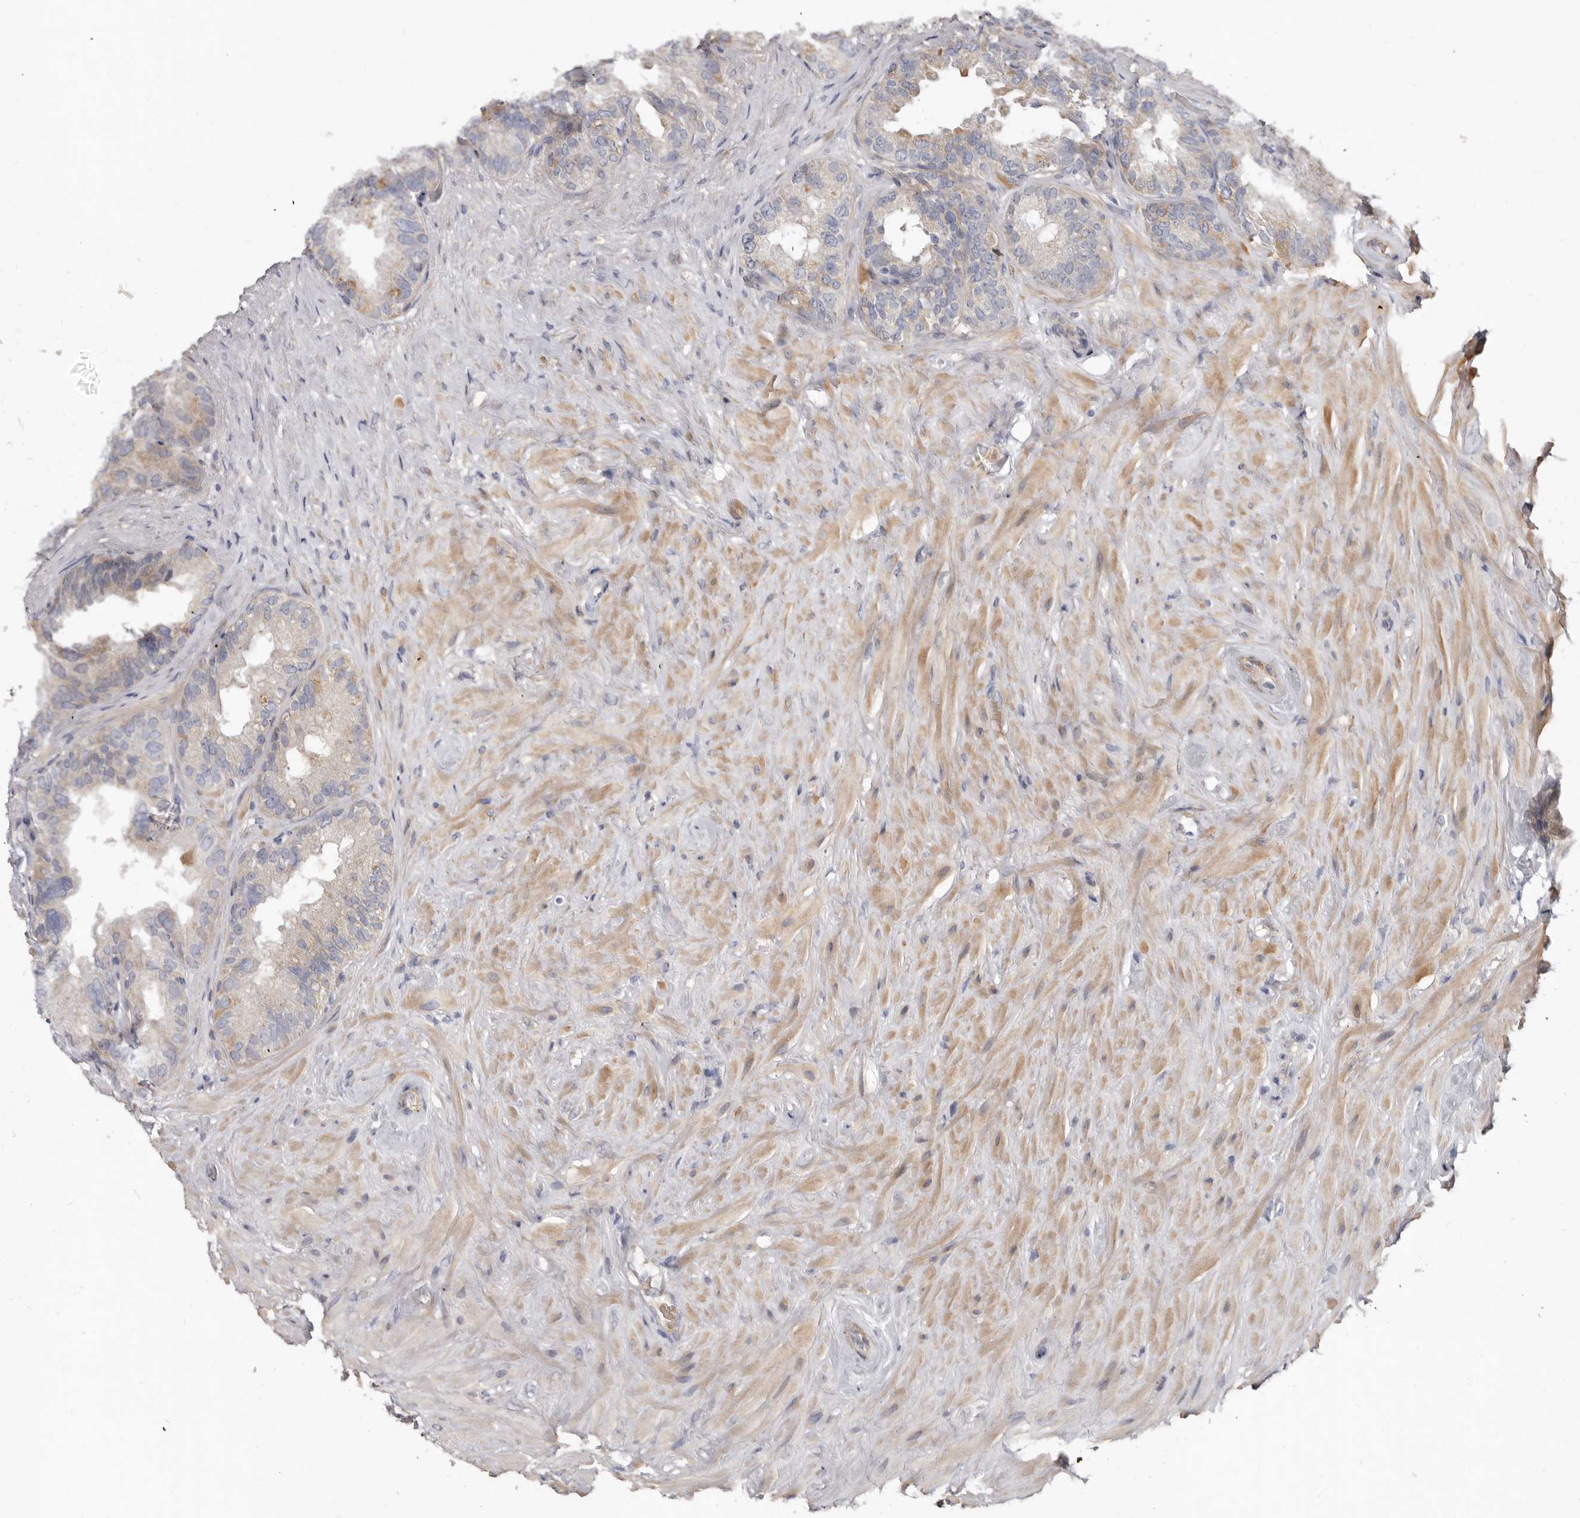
{"staining": {"intensity": "weak", "quantity": "<25%", "location": "cytoplasmic/membranous"}, "tissue": "seminal vesicle", "cell_type": "Glandular cells", "image_type": "normal", "snomed": [{"axis": "morphology", "description": "Normal tissue, NOS"}, {"axis": "topography", "description": "Seminal veicle"}], "caption": "Immunohistochemistry (IHC) of normal human seminal vesicle displays no staining in glandular cells.", "gene": "SPTA1", "patient": {"sex": "male", "age": 80}}